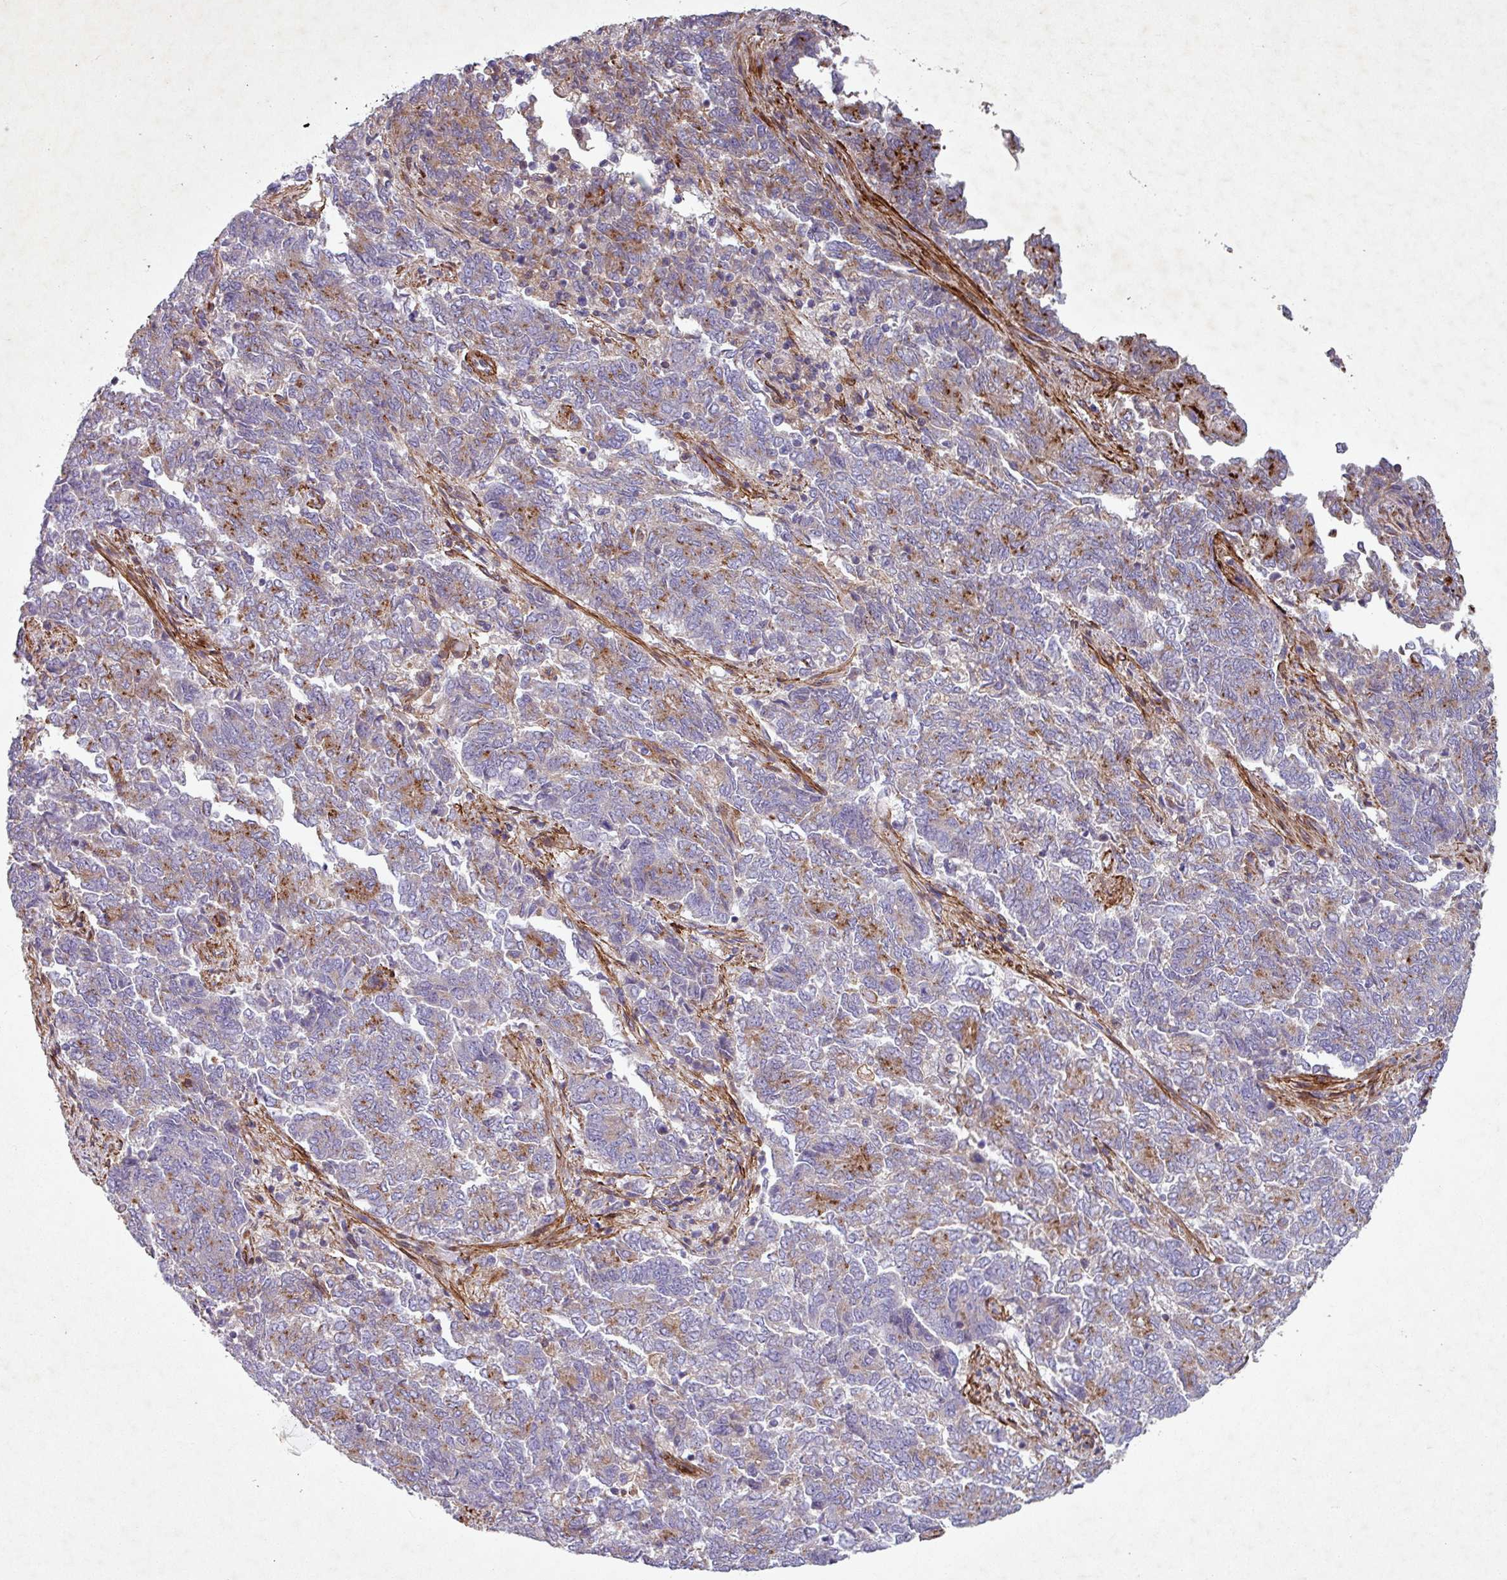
{"staining": {"intensity": "moderate", "quantity": "25%-75%", "location": "cytoplasmic/membranous"}, "tissue": "endometrial cancer", "cell_type": "Tumor cells", "image_type": "cancer", "snomed": [{"axis": "morphology", "description": "Adenocarcinoma, NOS"}, {"axis": "topography", "description": "Endometrium"}], "caption": "This histopathology image shows adenocarcinoma (endometrial) stained with immunohistochemistry (IHC) to label a protein in brown. The cytoplasmic/membranous of tumor cells show moderate positivity for the protein. Nuclei are counter-stained blue.", "gene": "ATP2C2", "patient": {"sex": "female", "age": 80}}